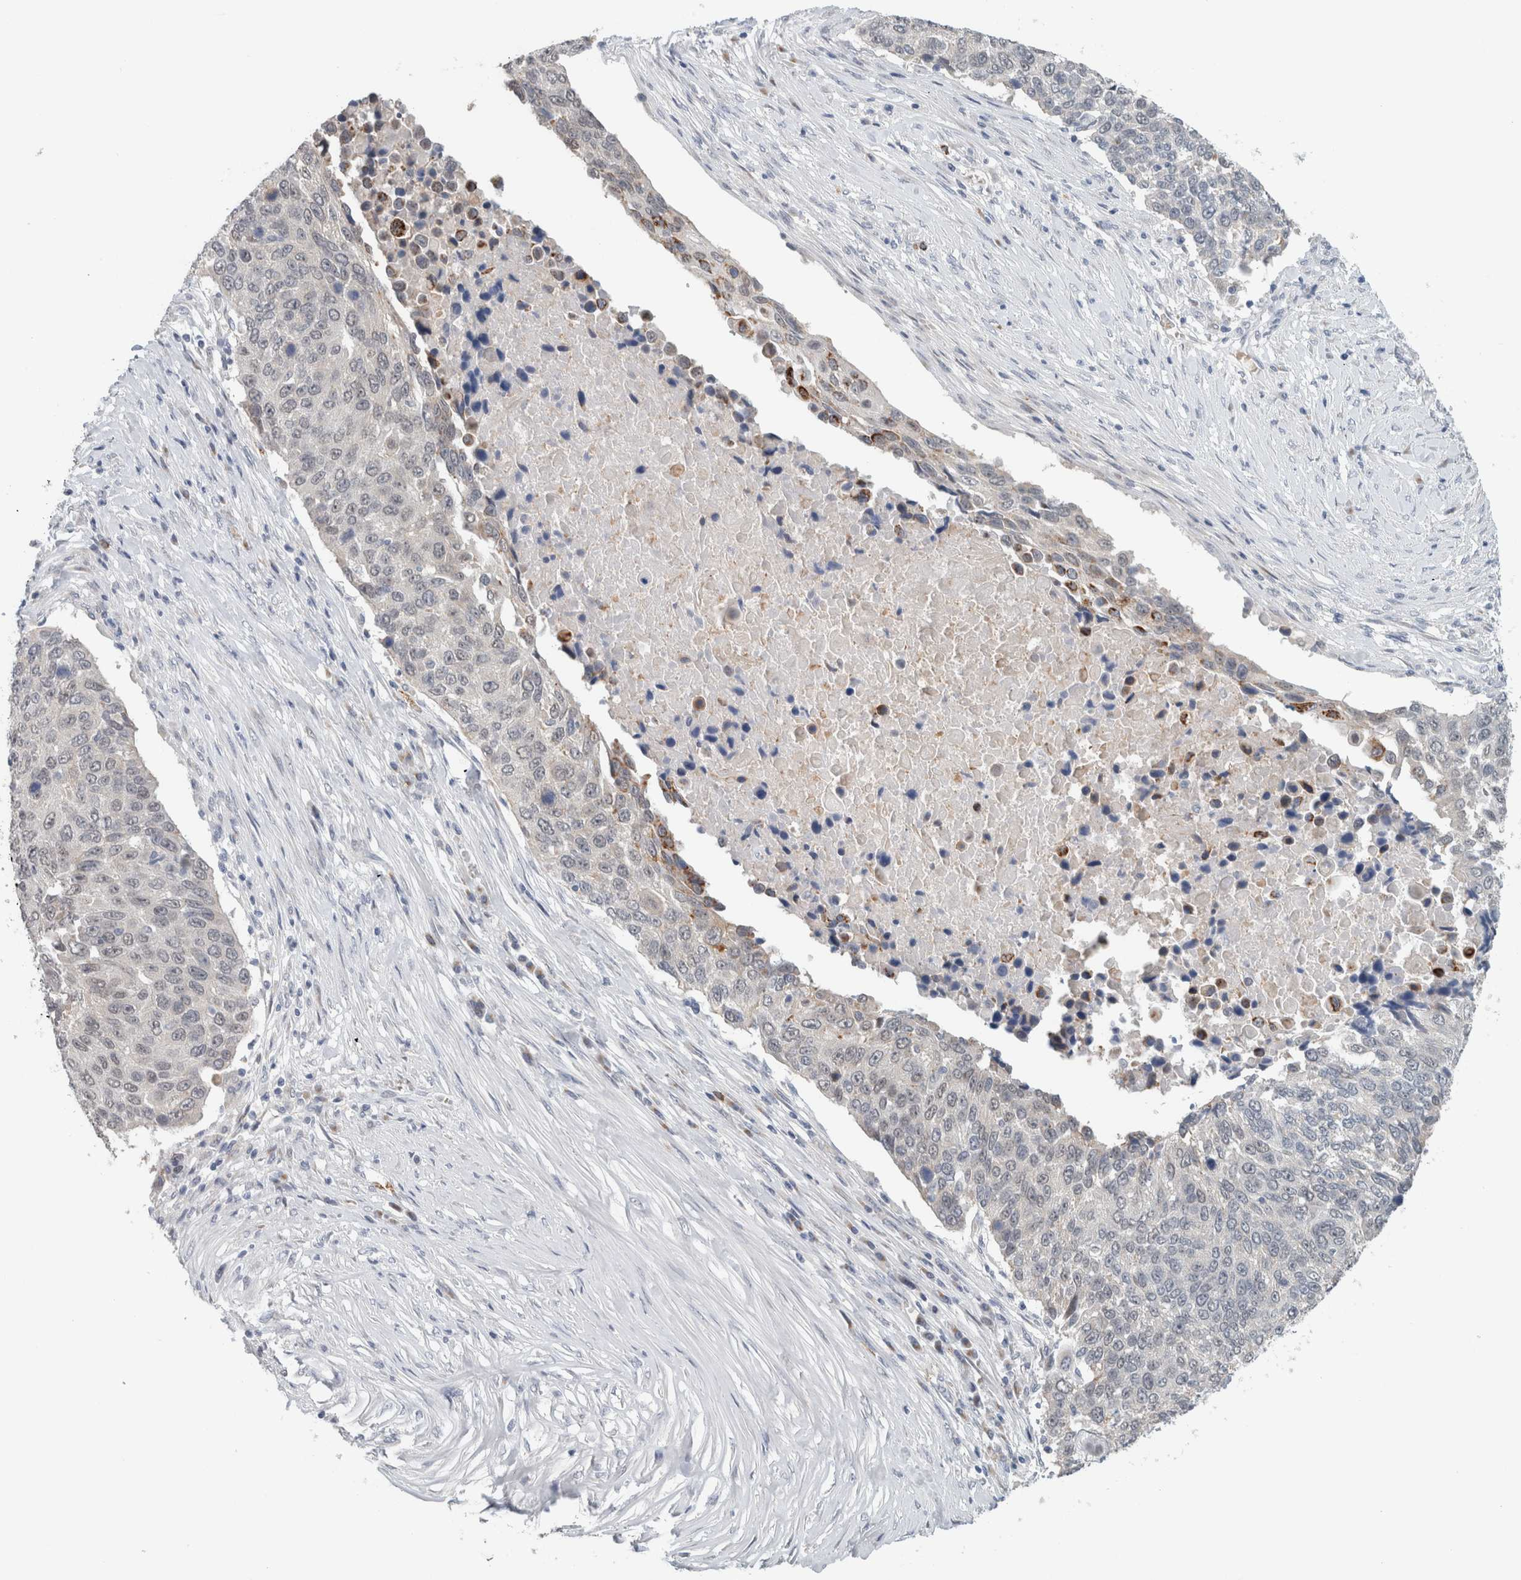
{"staining": {"intensity": "negative", "quantity": "none", "location": "none"}, "tissue": "lung cancer", "cell_type": "Tumor cells", "image_type": "cancer", "snomed": [{"axis": "morphology", "description": "Squamous cell carcinoma, NOS"}, {"axis": "topography", "description": "Lung"}], "caption": "Tumor cells are negative for protein expression in human lung squamous cell carcinoma.", "gene": "CRAT", "patient": {"sex": "male", "age": 66}}